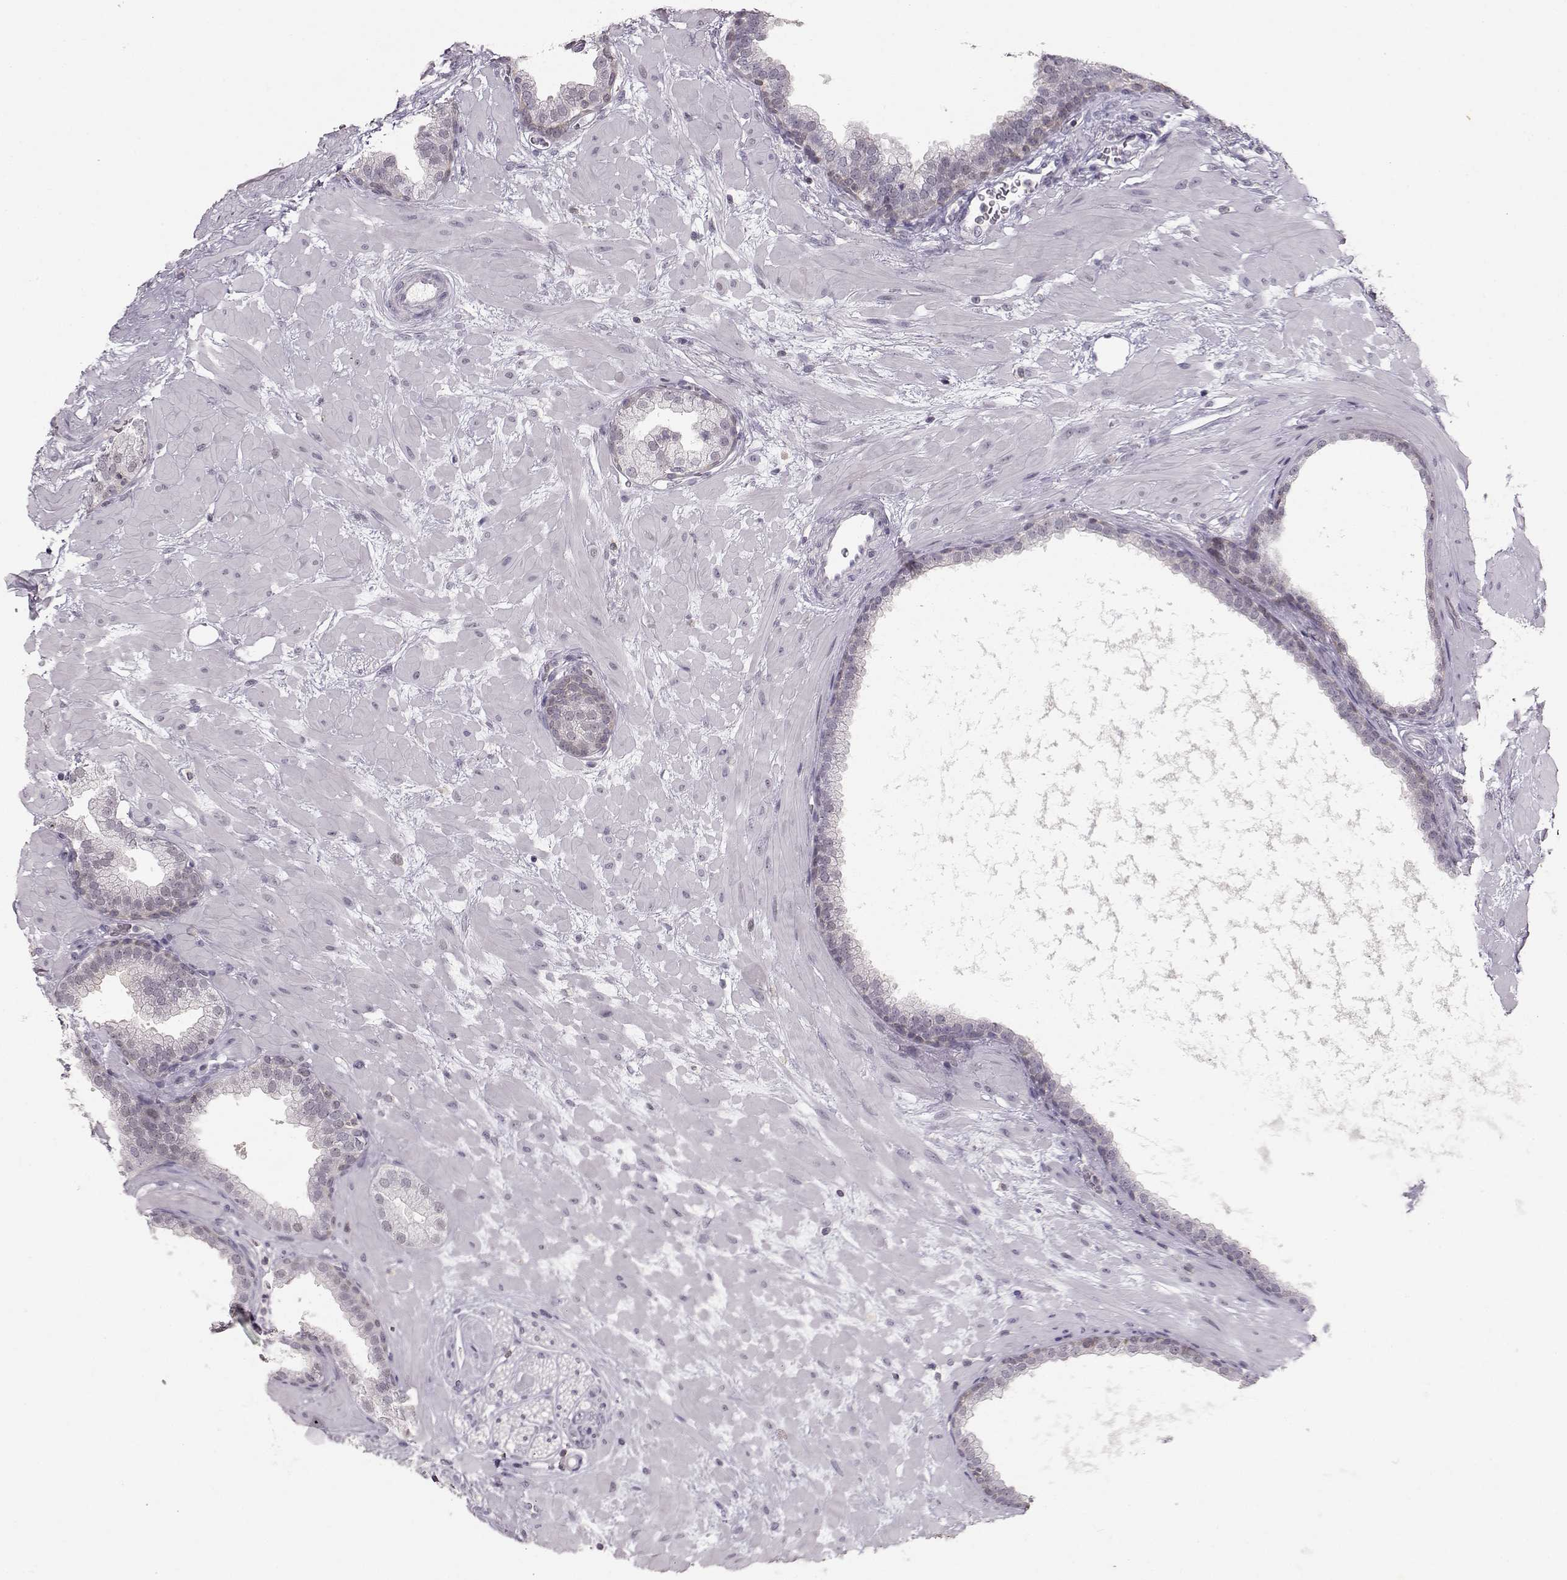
{"staining": {"intensity": "negative", "quantity": "none", "location": "none"}, "tissue": "prostate cancer", "cell_type": "Tumor cells", "image_type": "cancer", "snomed": [{"axis": "morphology", "description": "Adenocarcinoma, Low grade"}, {"axis": "topography", "description": "Prostate"}], "caption": "Micrograph shows no significant protein positivity in tumor cells of prostate cancer (adenocarcinoma (low-grade)).", "gene": "TEPP", "patient": {"sex": "male", "age": 68}}